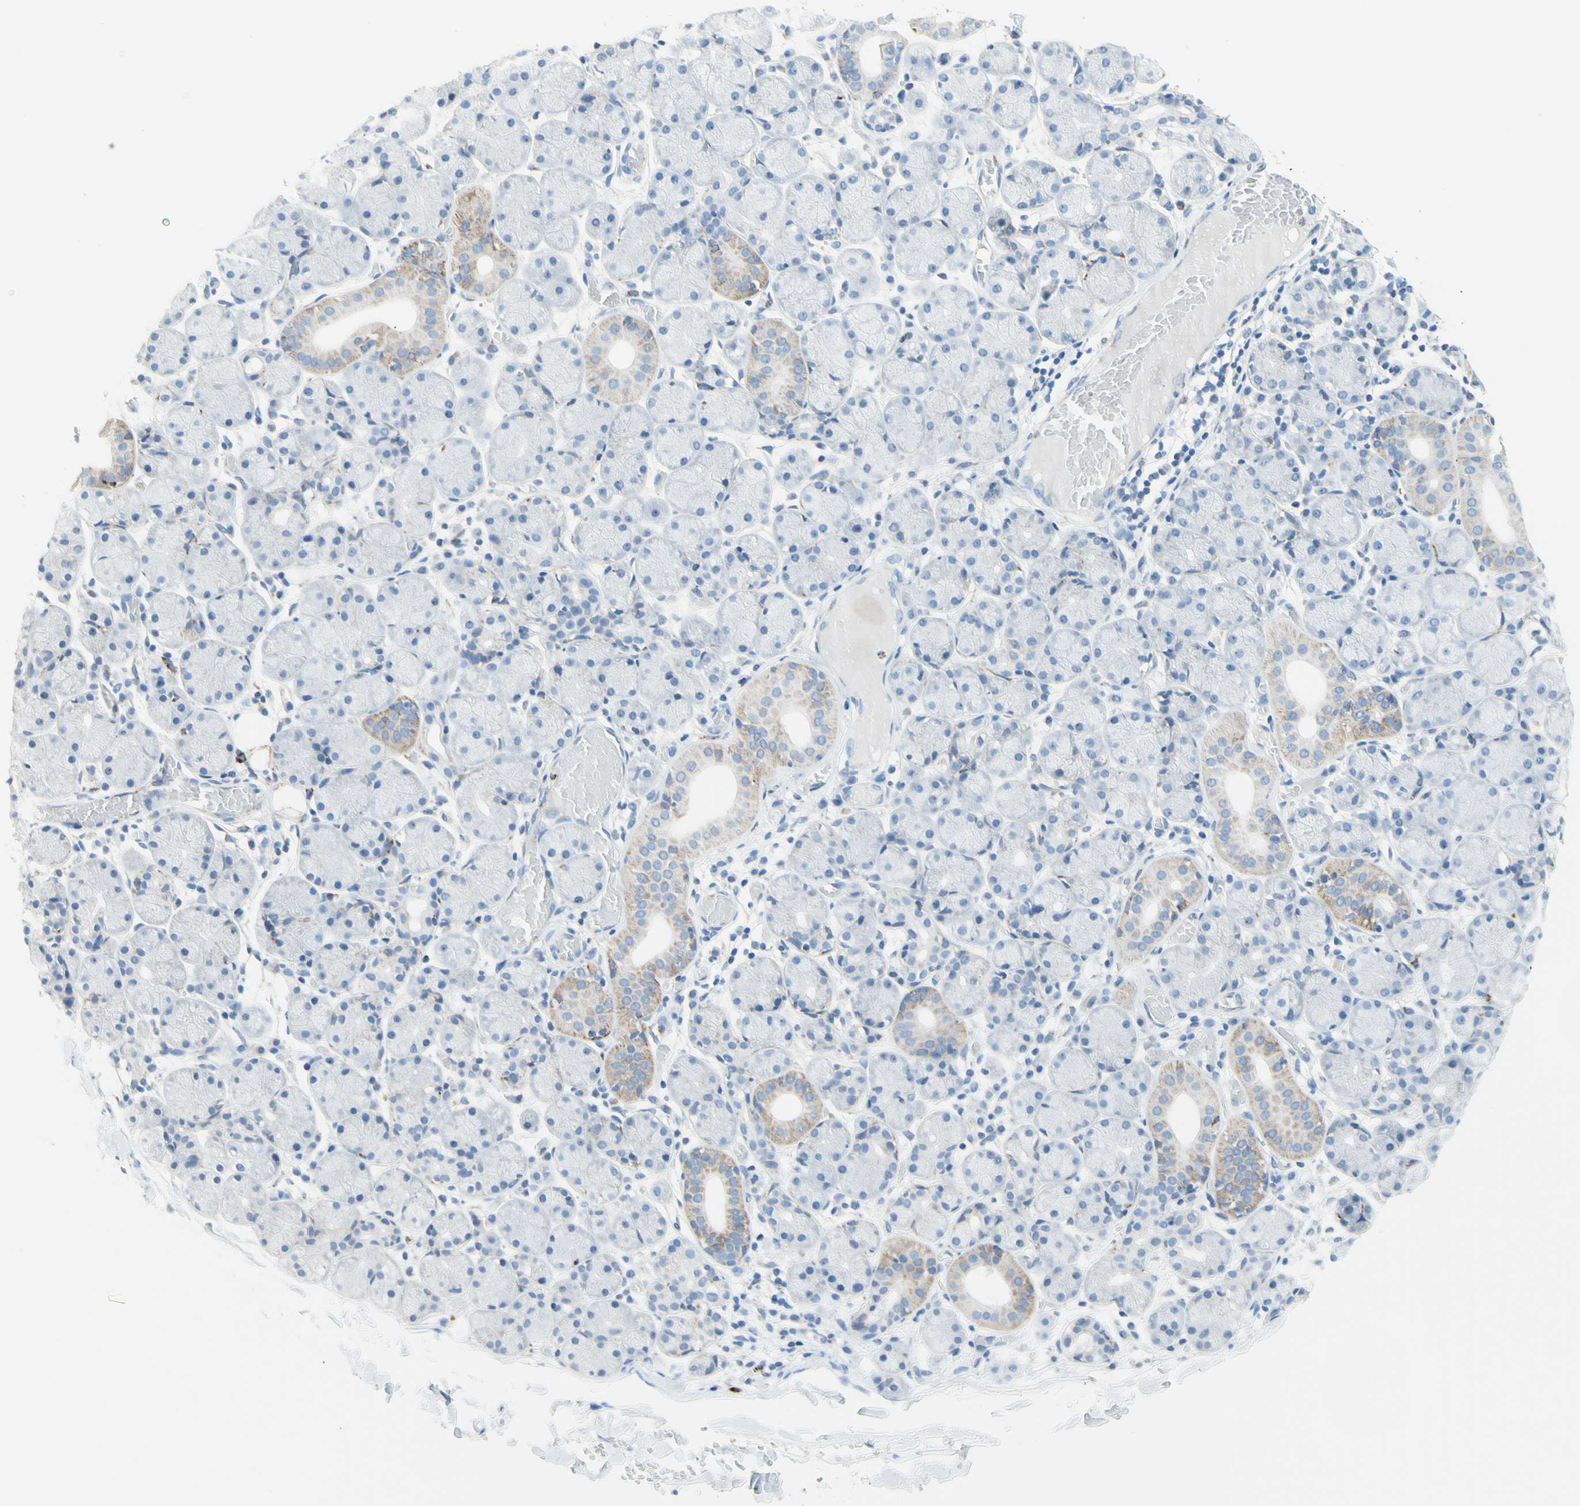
{"staining": {"intensity": "weak", "quantity": "<25%", "location": "cytoplasmic/membranous"}, "tissue": "salivary gland", "cell_type": "Glandular cells", "image_type": "normal", "snomed": [{"axis": "morphology", "description": "Normal tissue, NOS"}, {"axis": "topography", "description": "Salivary gland"}], "caption": "A high-resolution image shows immunohistochemistry (IHC) staining of normal salivary gland, which displays no significant positivity in glandular cells.", "gene": "CYSLTR1", "patient": {"sex": "female", "age": 24}}